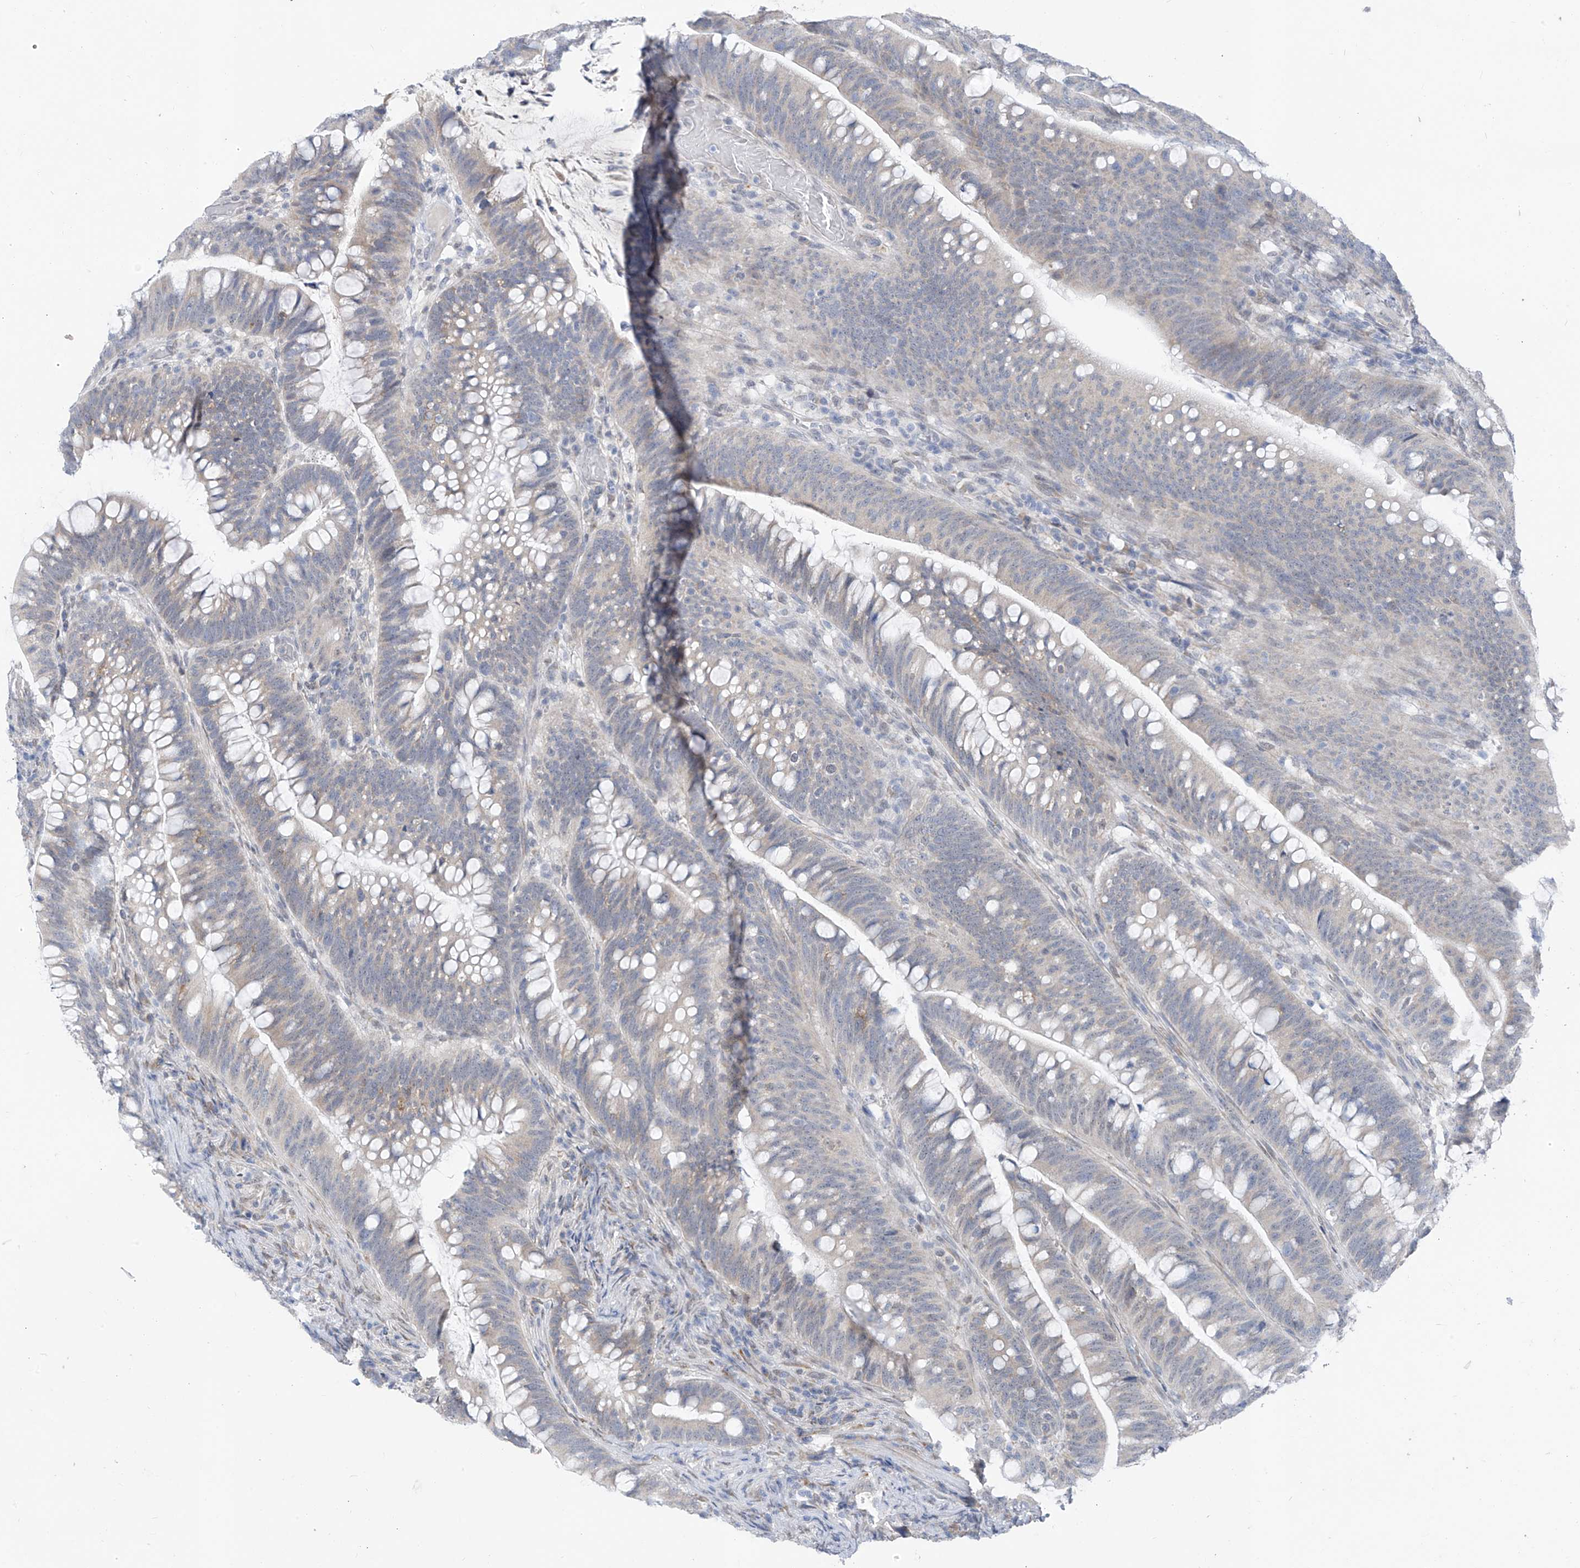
{"staining": {"intensity": "negative", "quantity": "none", "location": "none"}, "tissue": "colorectal cancer", "cell_type": "Tumor cells", "image_type": "cancer", "snomed": [{"axis": "morphology", "description": "Adenocarcinoma, NOS"}, {"axis": "topography", "description": "Colon"}], "caption": "Tumor cells are negative for brown protein staining in colorectal cancer.", "gene": "CYP4V2", "patient": {"sex": "female", "age": 66}}